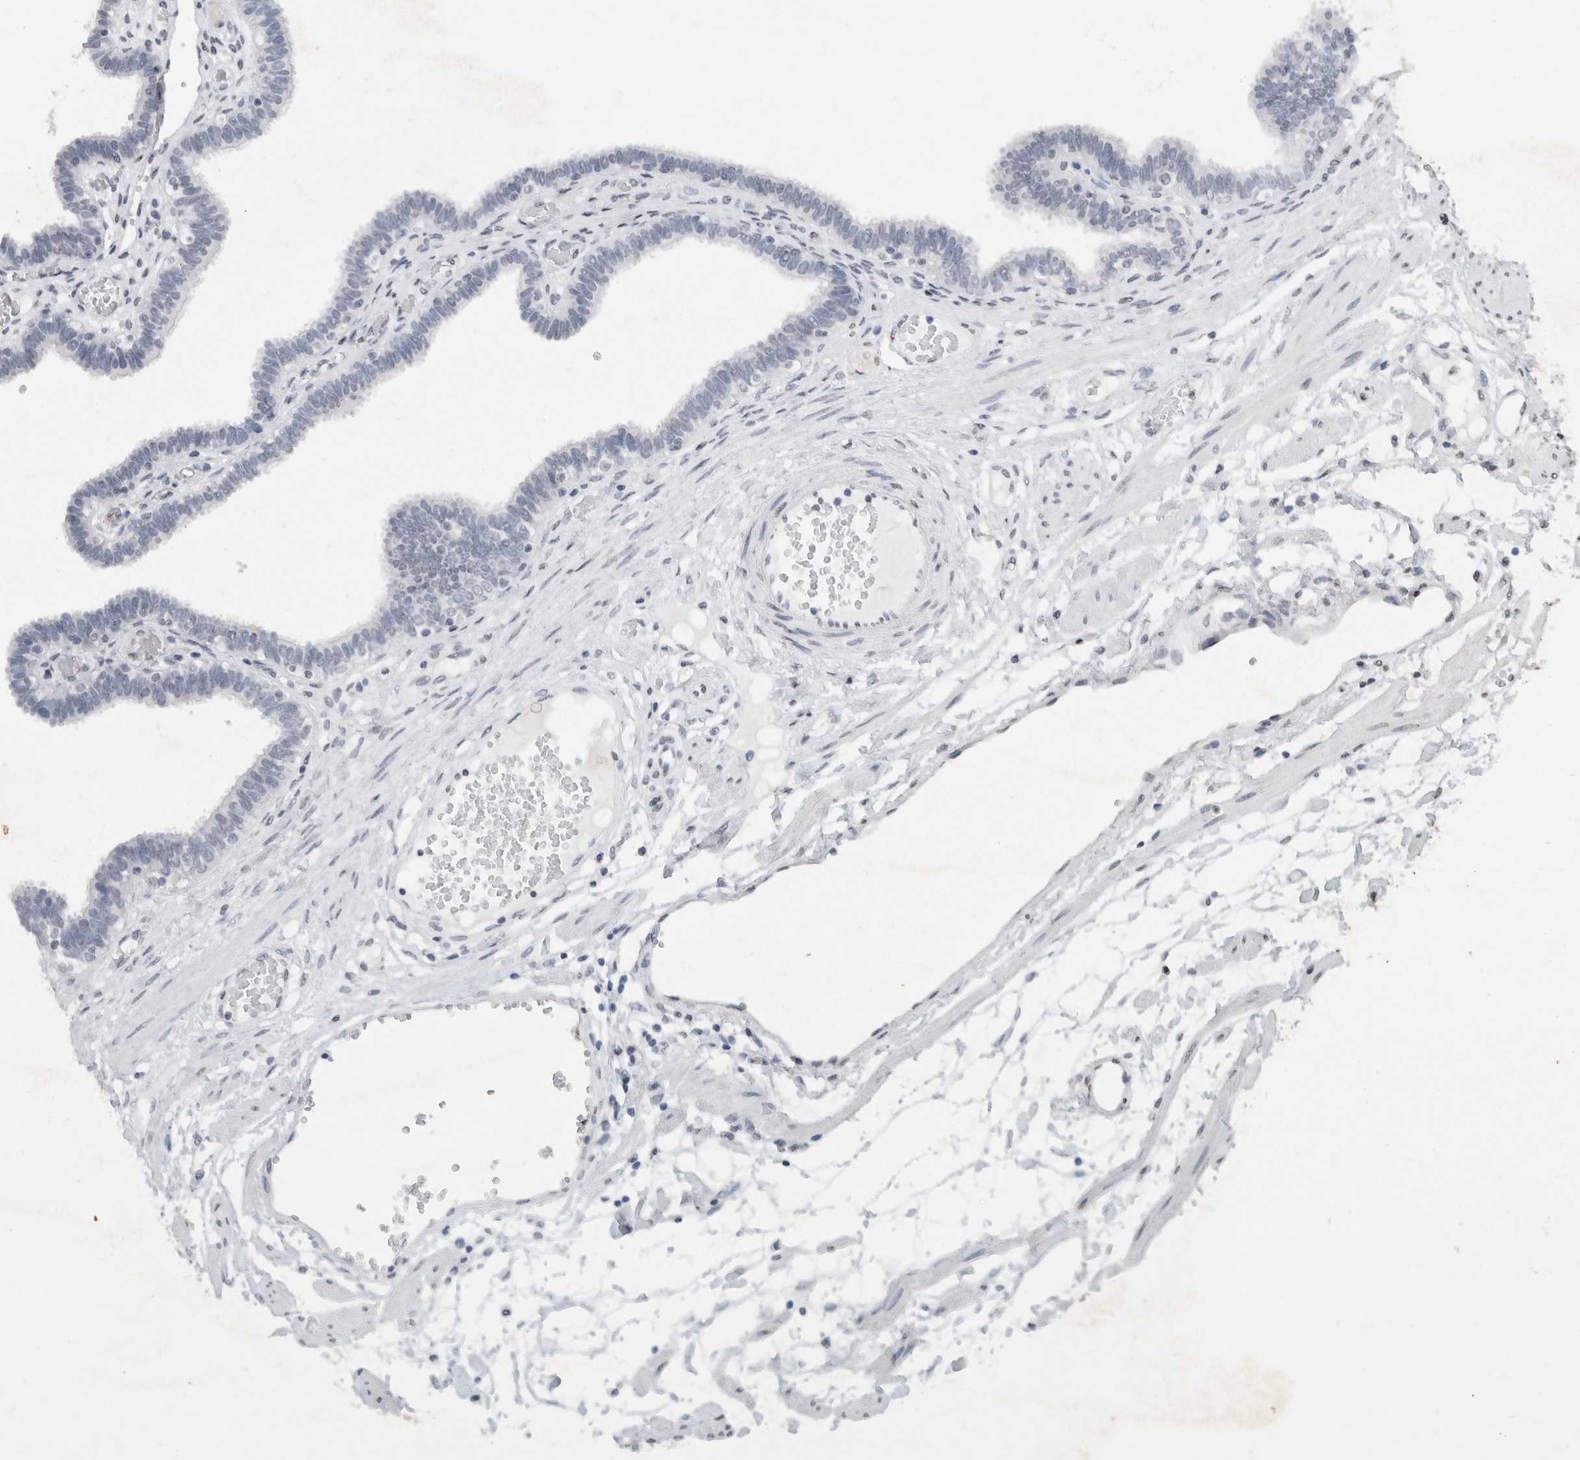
{"staining": {"intensity": "negative", "quantity": "none", "location": "none"}, "tissue": "fallopian tube", "cell_type": "Glandular cells", "image_type": "normal", "snomed": [{"axis": "morphology", "description": "Normal tissue, NOS"}, {"axis": "topography", "description": "Fallopian tube"}, {"axis": "topography", "description": "Placenta"}], "caption": "Immunohistochemical staining of benign fallopian tube demonstrates no significant staining in glandular cells. The staining is performed using DAB (3,3'-diaminobenzidine) brown chromogen with nuclei counter-stained in using hematoxylin.", "gene": "CNTN1", "patient": {"sex": "female", "age": 32}}